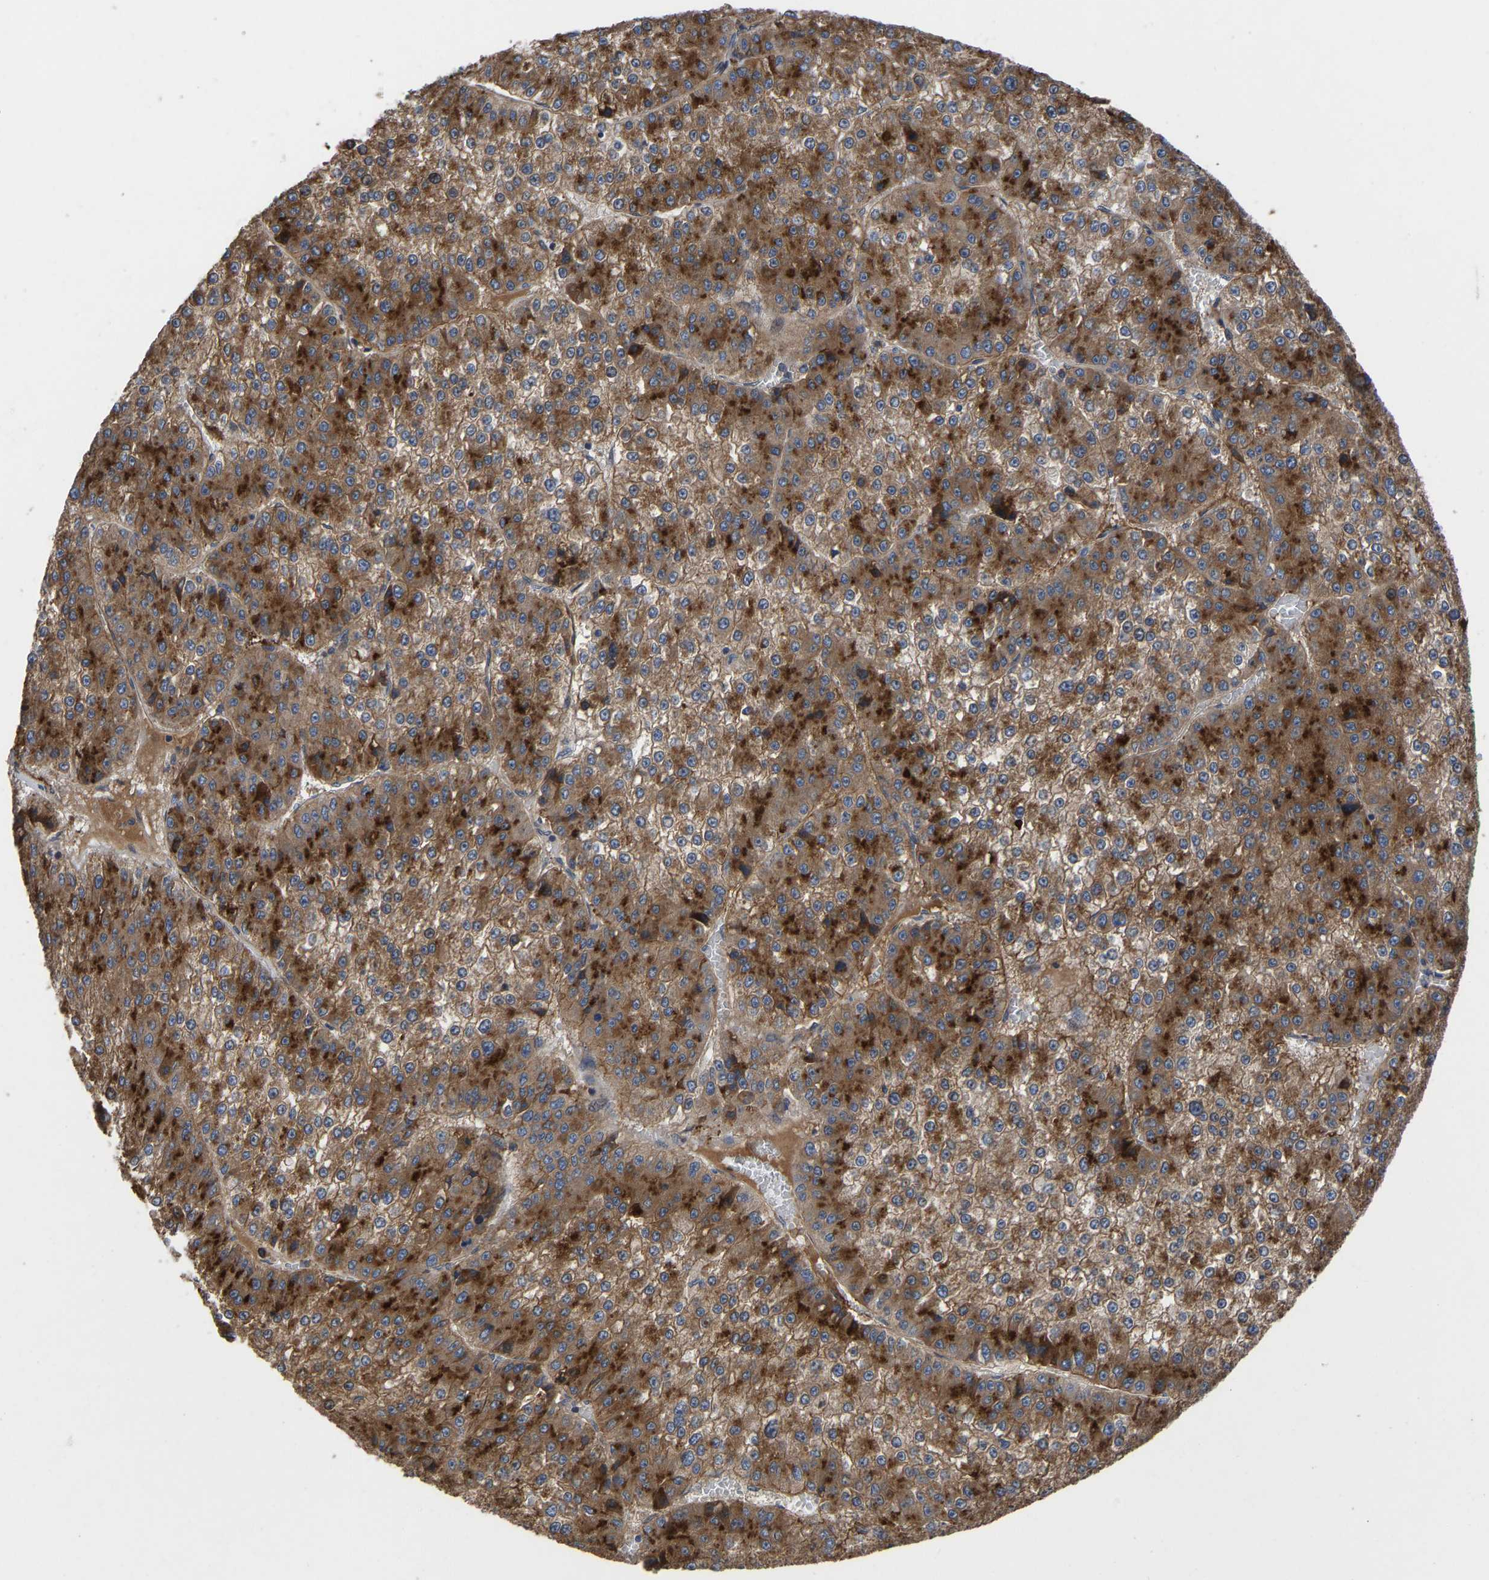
{"staining": {"intensity": "strong", "quantity": ">75%", "location": "cytoplasmic/membranous"}, "tissue": "liver cancer", "cell_type": "Tumor cells", "image_type": "cancer", "snomed": [{"axis": "morphology", "description": "Carcinoma, Hepatocellular, NOS"}, {"axis": "topography", "description": "Liver"}], "caption": "A photomicrograph of liver hepatocellular carcinoma stained for a protein demonstrates strong cytoplasmic/membranous brown staining in tumor cells.", "gene": "FRRS1", "patient": {"sex": "female", "age": 73}}